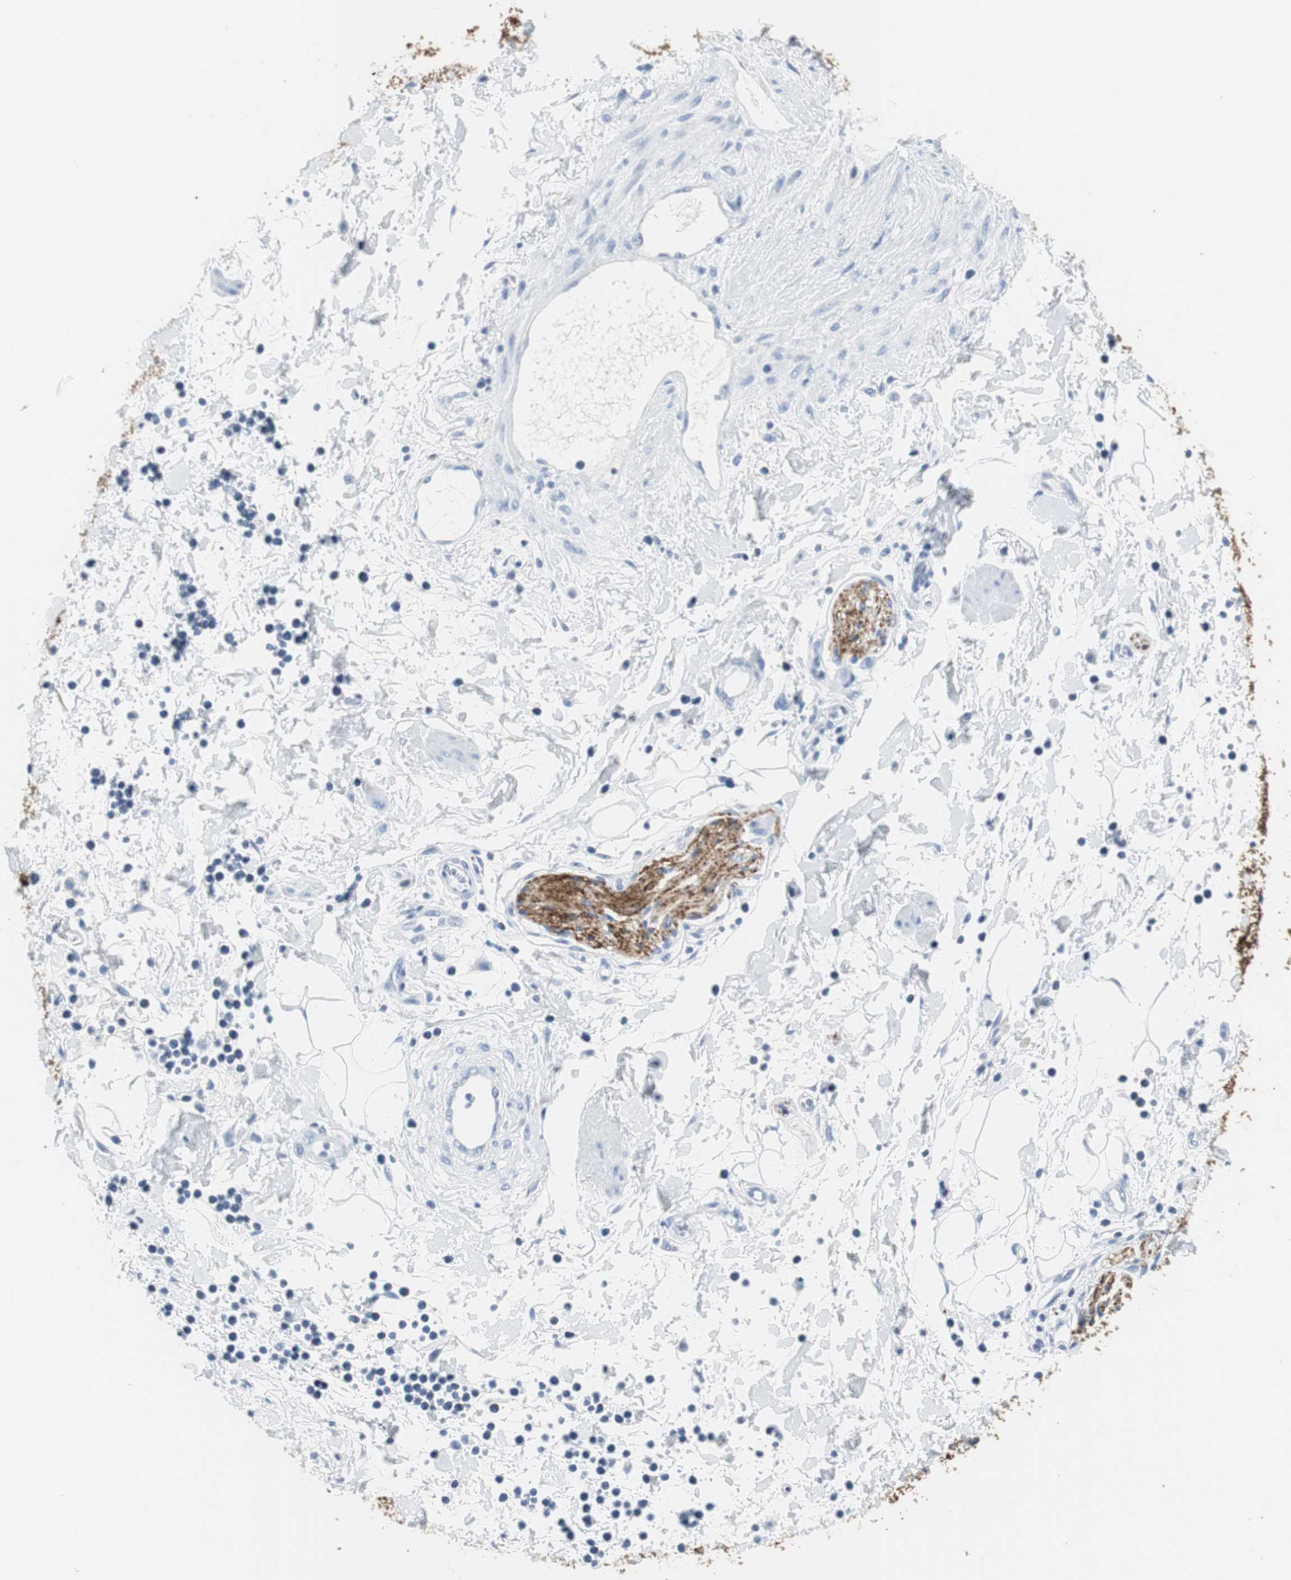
{"staining": {"intensity": "negative", "quantity": "none", "location": "none"}, "tissue": "adipose tissue", "cell_type": "Adipocytes", "image_type": "normal", "snomed": [{"axis": "morphology", "description": "Normal tissue, NOS"}, {"axis": "topography", "description": "Soft tissue"}, {"axis": "topography", "description": "Peripheral nerve tissue"}], "caption": "A high-resolution micrograph shows IHC staining of unremarkable adipose tissue, which reveals no significant staining in adipocytes. Brightfield microscopy of IHC stained with DAB (3,3'-diaminobenzidine) (brown) and hematoxylin (blue), captured at high magnification.", "gene": "GAP43", "patient": {"sex": "female", "age": 71}}